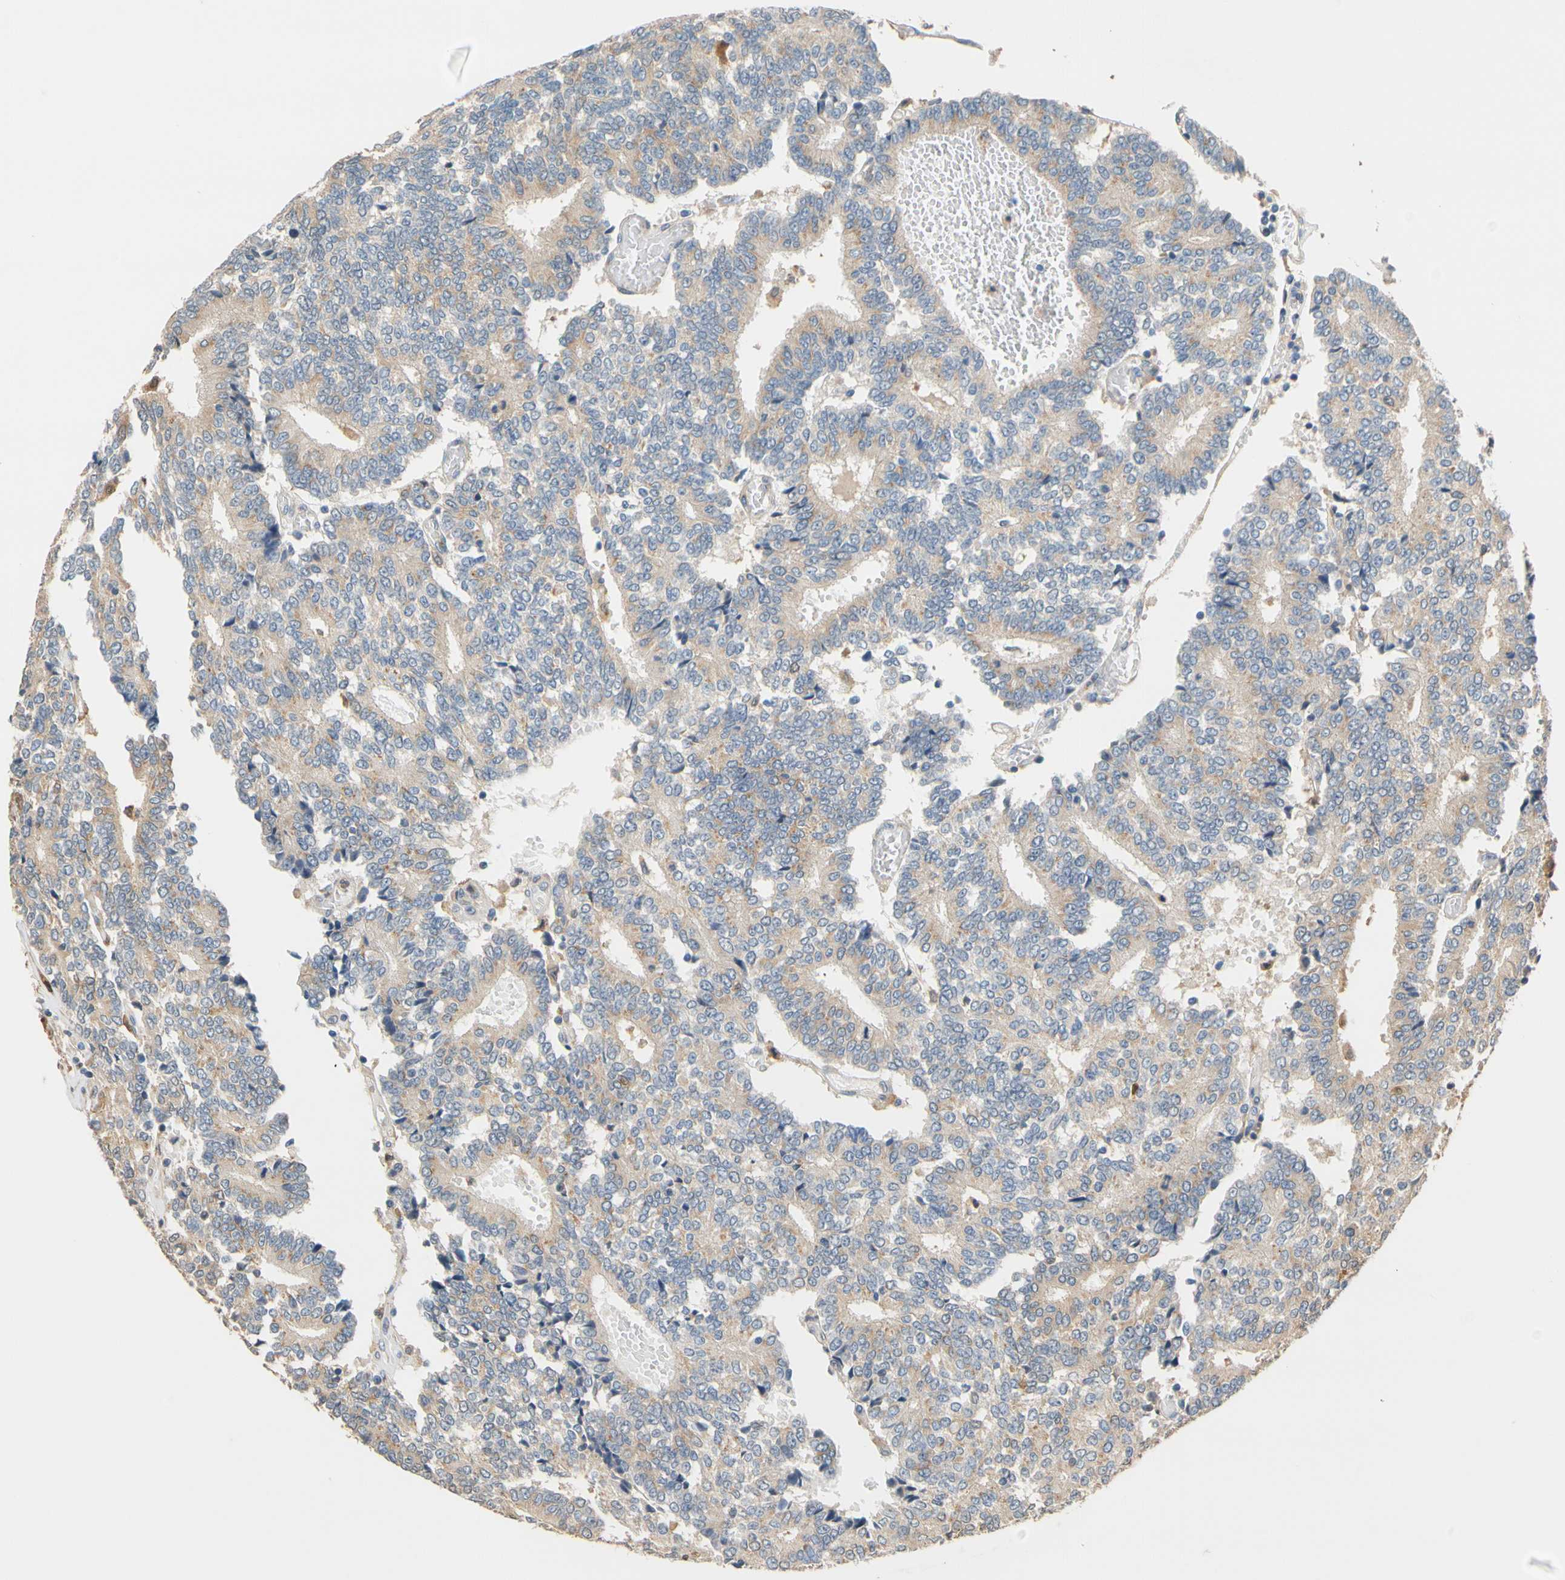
{"staining": {"intensity": "weak", "quantity": ">75%", "location": "cytoplasmic/membranous"}, "tissue": "prostate cancer", "cell_type": "Tumor cells", "image_type": "cancer", "snomed": [{"axis": "morphology", "description": "Adenocarcinoma, High grade"}, {"axis": "topography", "description": "Prostate"}], "caption": "Prostate adenocarcinoma (high-grade) stained with DAB (3,3'-diaminobenzidine) immunohistochemistry shows low levels of weak cytoplasmic/membranous positivity in approximately >75% of tumor cells.", "gene": "GPSM2", "patient": {"sex": "male", "age": 55}}